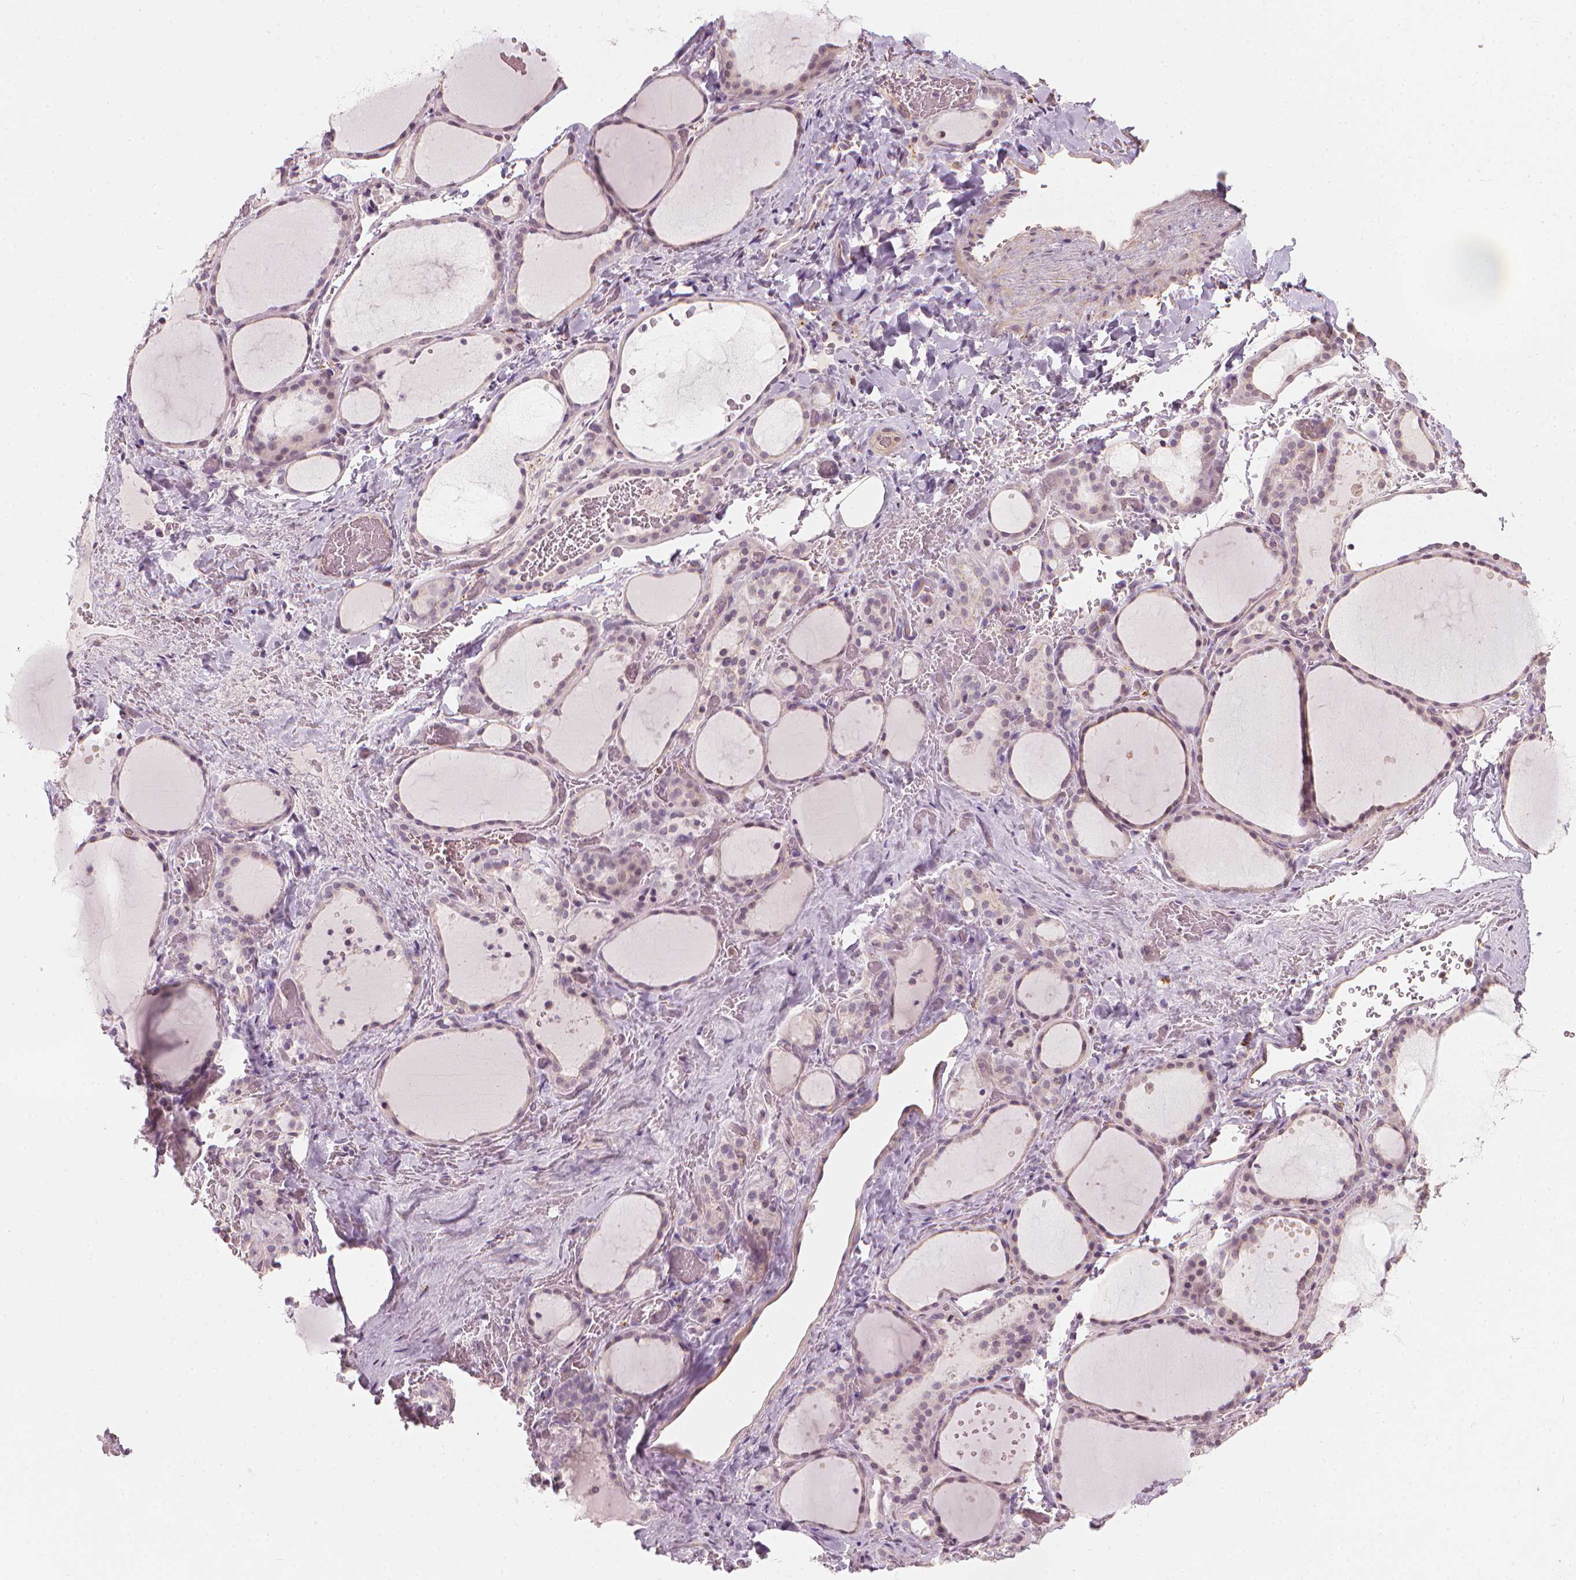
{"staining": {"intensity": "weak", "quantity": "<25%", "location": "cytoplasmic/membranous"}, "tissue": "thyroid gland", "cell_type": "Glandular cells", "image_type": "normal", "snomed": [{"axis": "morphology", "description": "Normal tissue, NOS"}, {"axis": "topography", "description": "Thyroid gland"}], "caption": "Immunohistochemistry (IHC) micrograph of benign thyroid gland stained for a protein (brown), which reveals no expression in glandular cells.", "gene": "SAXO2", "patient": {"sex": "female", "age": 36}}